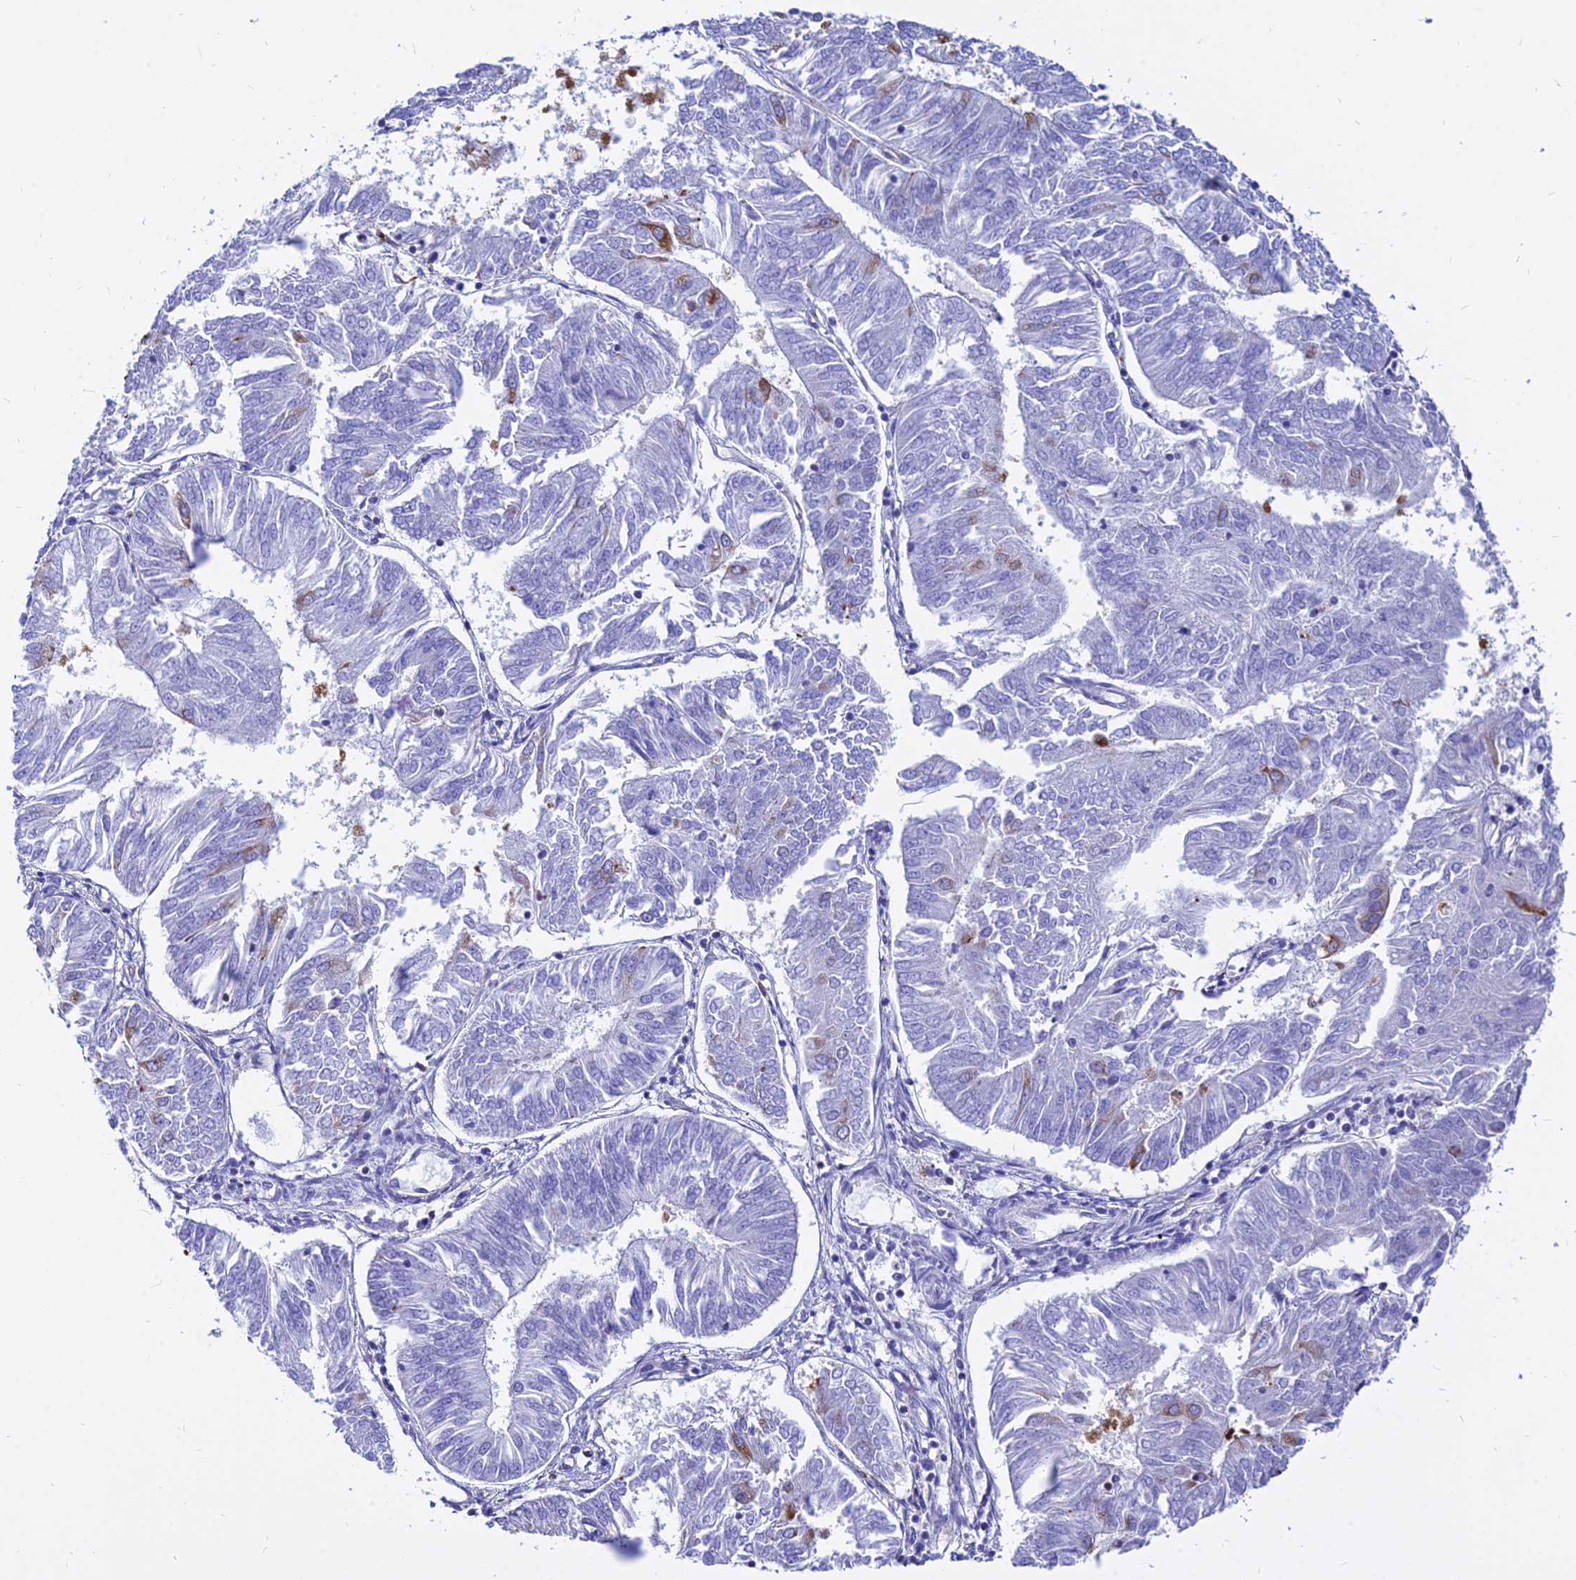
{"staining": {"intensity": "strong", "quantity": "<25%", "location": "cytoplasmic/membranous"}, "tissue": "endometrial cancer", "cell_type": "Tumor cells", "image_type": "cancer", "snomed": [{"axis": "morphology", "description": "Adenocarcinoma, NOS"}, {"axis": "topography", "description": "Endometrium"}], "caption": "Endometrial cancer (adenocarcinoma) was stained to show a protein in brown. There is medium levels of strong cytoplasmic/membranous positivity in approximately <25% of tumor cells.", "gene": "AGTRAP", "patient": {"sex": "female", "age": 58}}